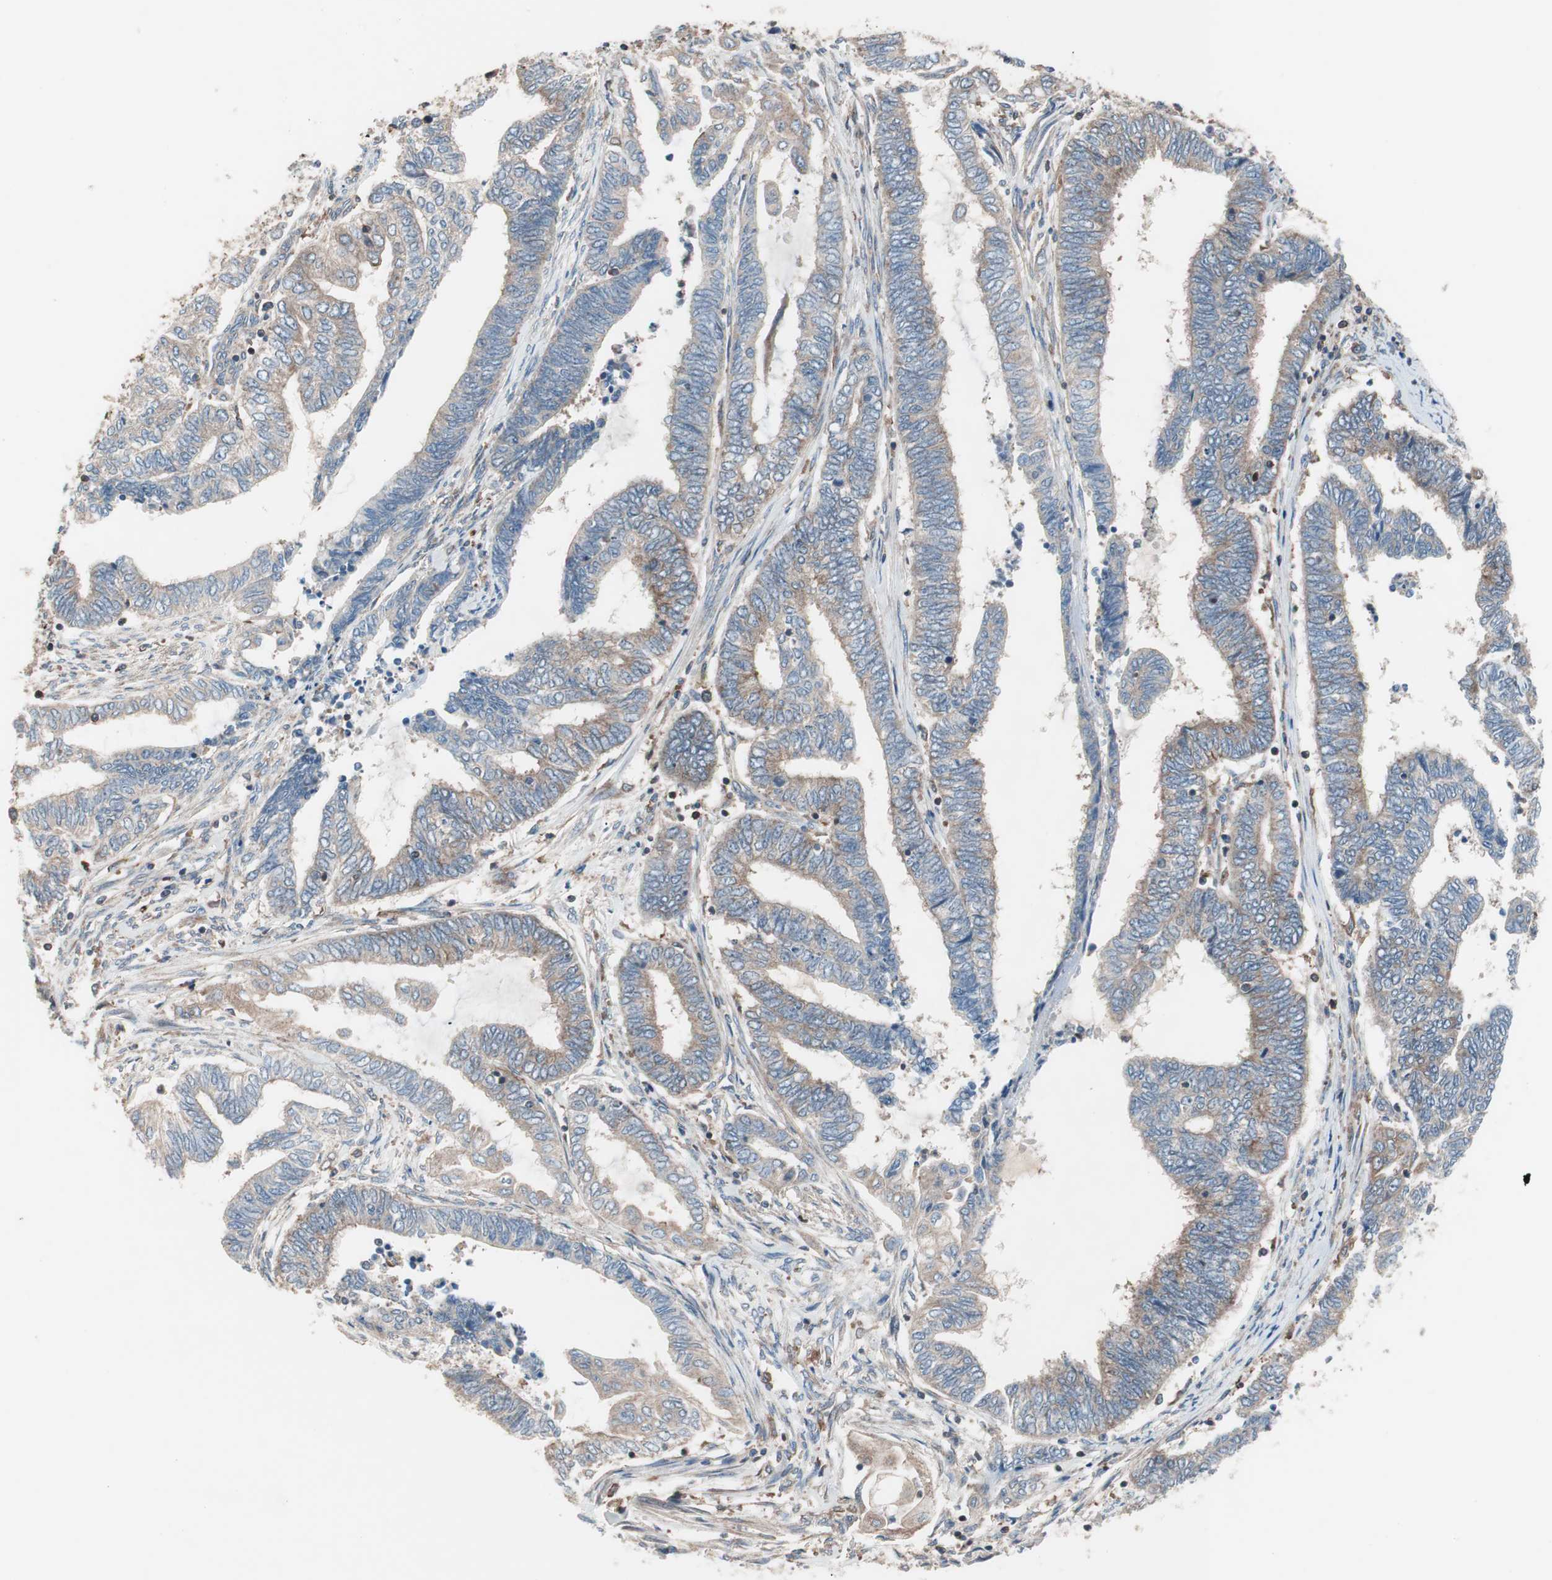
{"staining": {"intensity": "moderate", "quantity": ">75%", "location": "cytoplasmic/membranous"}, "tissue": "endometrial cancer", "cell_type": "Tumor cells", "image_type": "cancer", "snomed": [{"axis": "morphology", "description": "Adenocarcinoma, NOS"}, {"axis": "topography", "description": "Uterus"}, {"axis": "topography", "description": "Endometrium"}], "caption": "IHC (DAB) staining of human endometrial cancer (adenocarcinoma) reveals moderate cytoplasmic/membranous protein staining in approximately >75% of tumor cells.", "gene": "PIK3R1", "patient": {"sex": "female", "age": 70}}